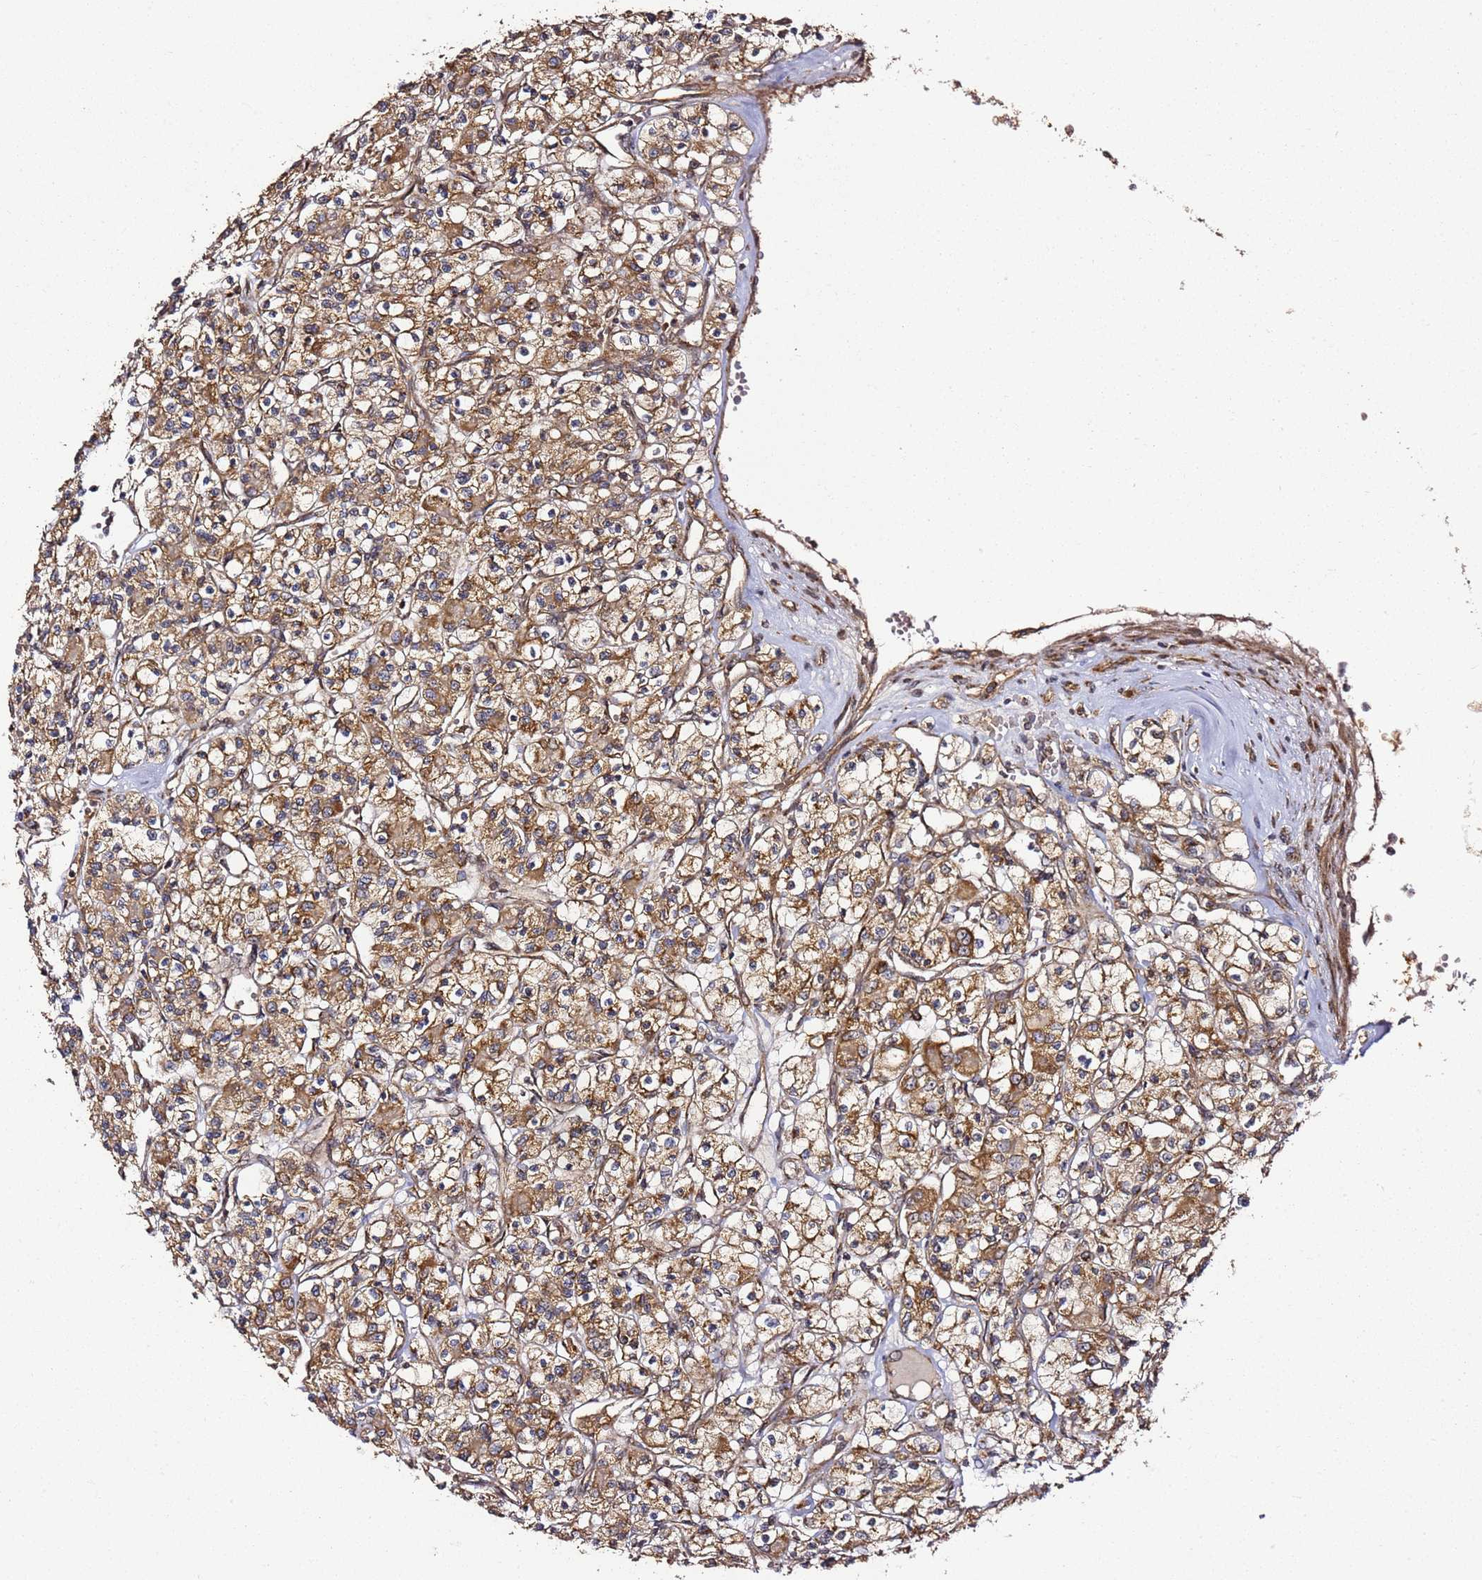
{"staining": {"intensity": "strong", "quantity": ">75%", "location": "cytoplasmic/membranous"}, "tissue": "renal cancer", "cell_type": "Tumor cells", "image_type": "cancer", "snomed": [{"axis": "morphology", "description": "Adenocarcinoma, NOS"}, {"axis": "topography", "description": "Kidney"}], "caption": "Protein analysis of renal cancer (adenocarcinoma) tissue demonstrates strong cytoplasmic/membranous positivity in approximately >75% of tumor cells.", "gene": "TM2D2", "patient": {"sex": "female", "age": 59}}